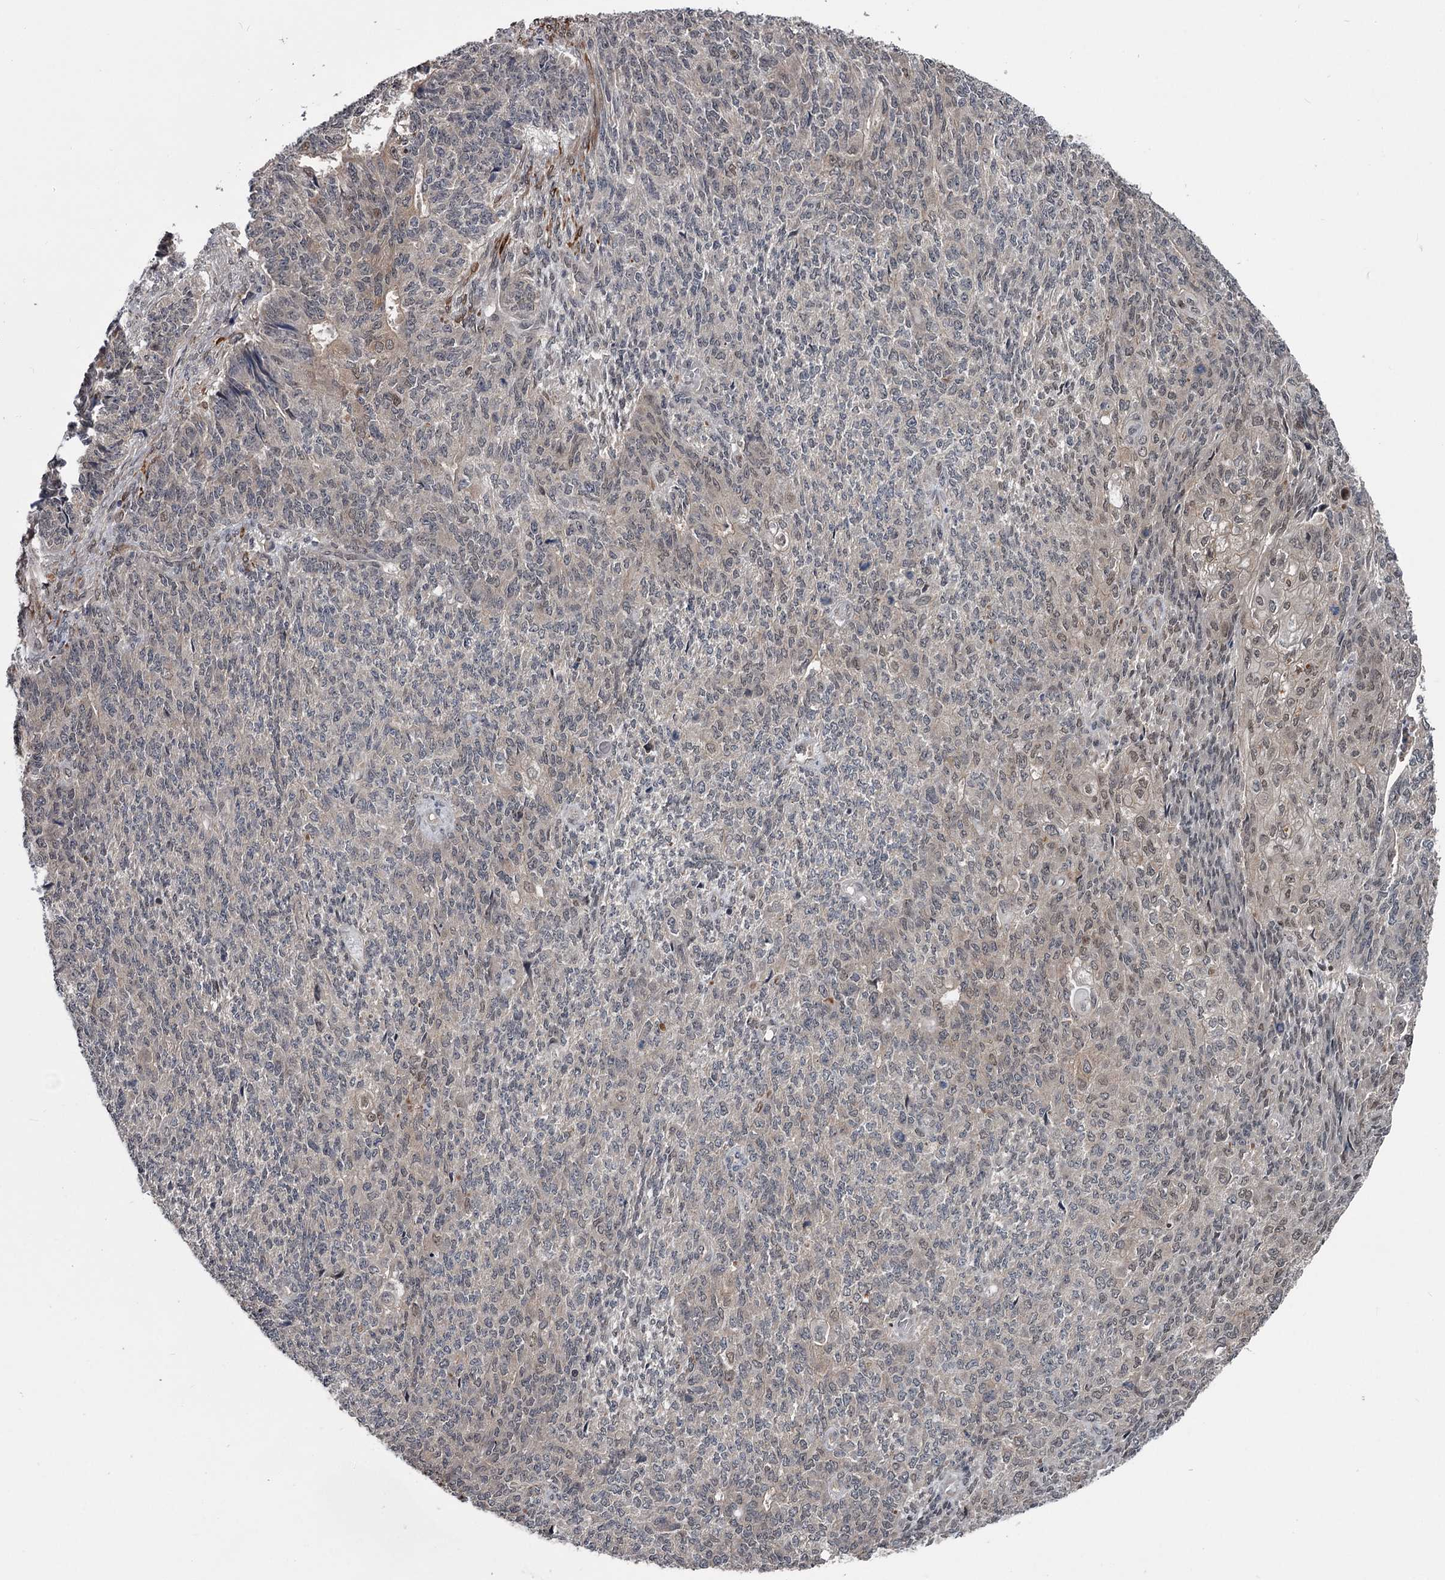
{"staining": {"intensity": "weak", "quantity": "<25%", "location": "nuclear"}, "tissue": "endometrial cancer", "cell_type": "Tumor cells", "image_type": "cancer", "snomed": [{"axis": "morphology", "description": "Adenocarcinoma, NOS"}, {"axis": "topography", "description": "Endometrium"}], "caption": "Endometrial cancer was stained to show a protein in brown. There is no significant staining in tumor cells.", "gene": "DAO", "patient": {"sex": "female", "age": 32}}